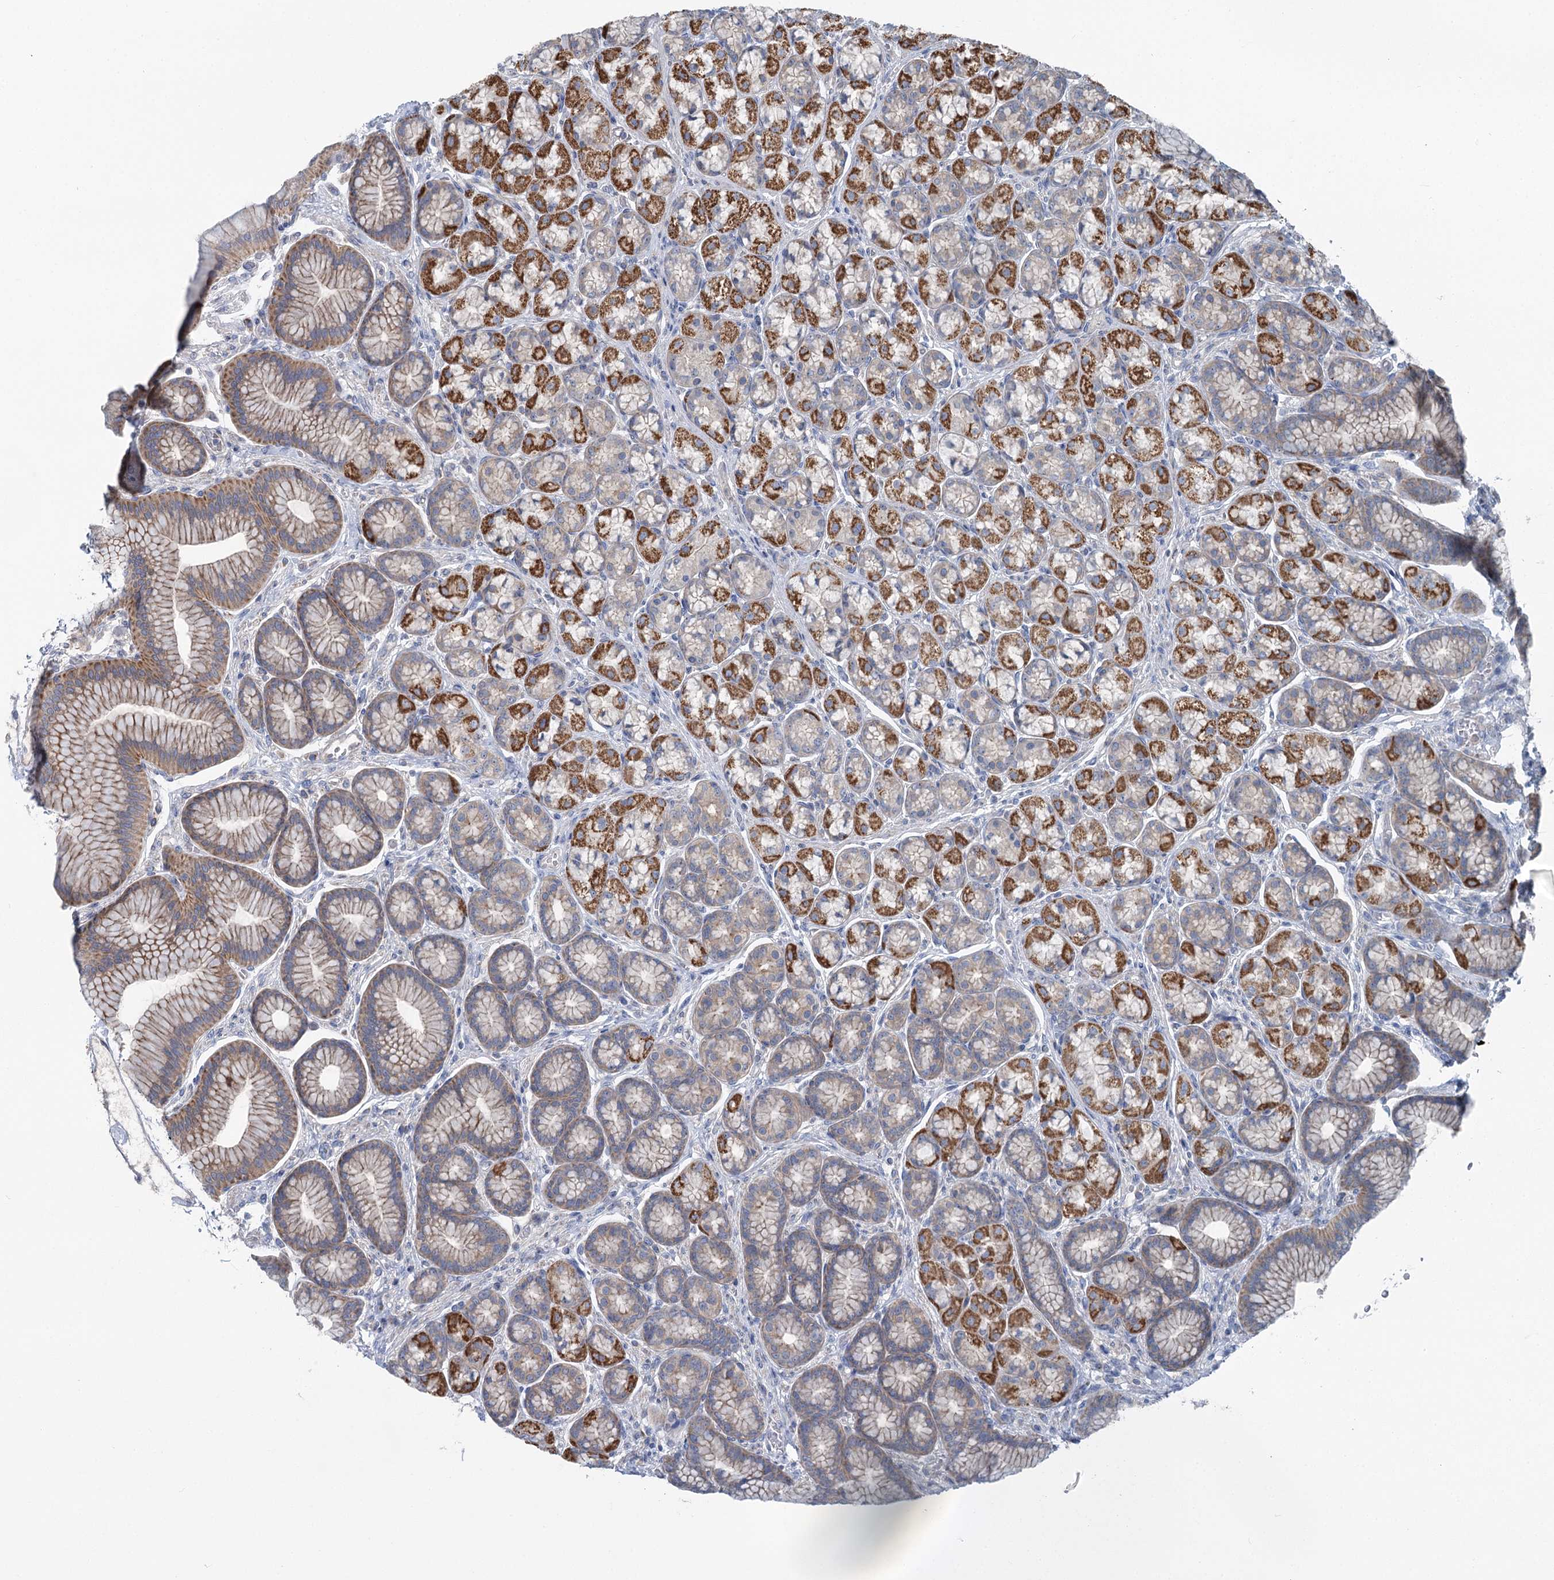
{"staining": {"intensity": "moderate", "quantity": ">75%", "location": "cytoplasmic/membranous"}, "tissue": "stomach", "cell_type": "Glandular cells", "image_type": "normal", "snomed": [{"axis": "morphology", "description": "Normal tissue, NOS"}, {"axis": "morphology", "description": "Adenocarcinoma, NOS"}, {"axis": "morphology", "description": "Adenocarcinoma, High grade"}, {"axis": "topography", "description": "Stomach, upper"}, {"axis": "topography", "description": "Stomach"}], "caption": "Approximately >75% of glandular cells in unremarkable stomach display moderate cytoplasmic/membranous protein staining as visualized by brown immunohistochemical staining.", "gene": "MARK2", "patient": {"sex": "female", "age": 65}}